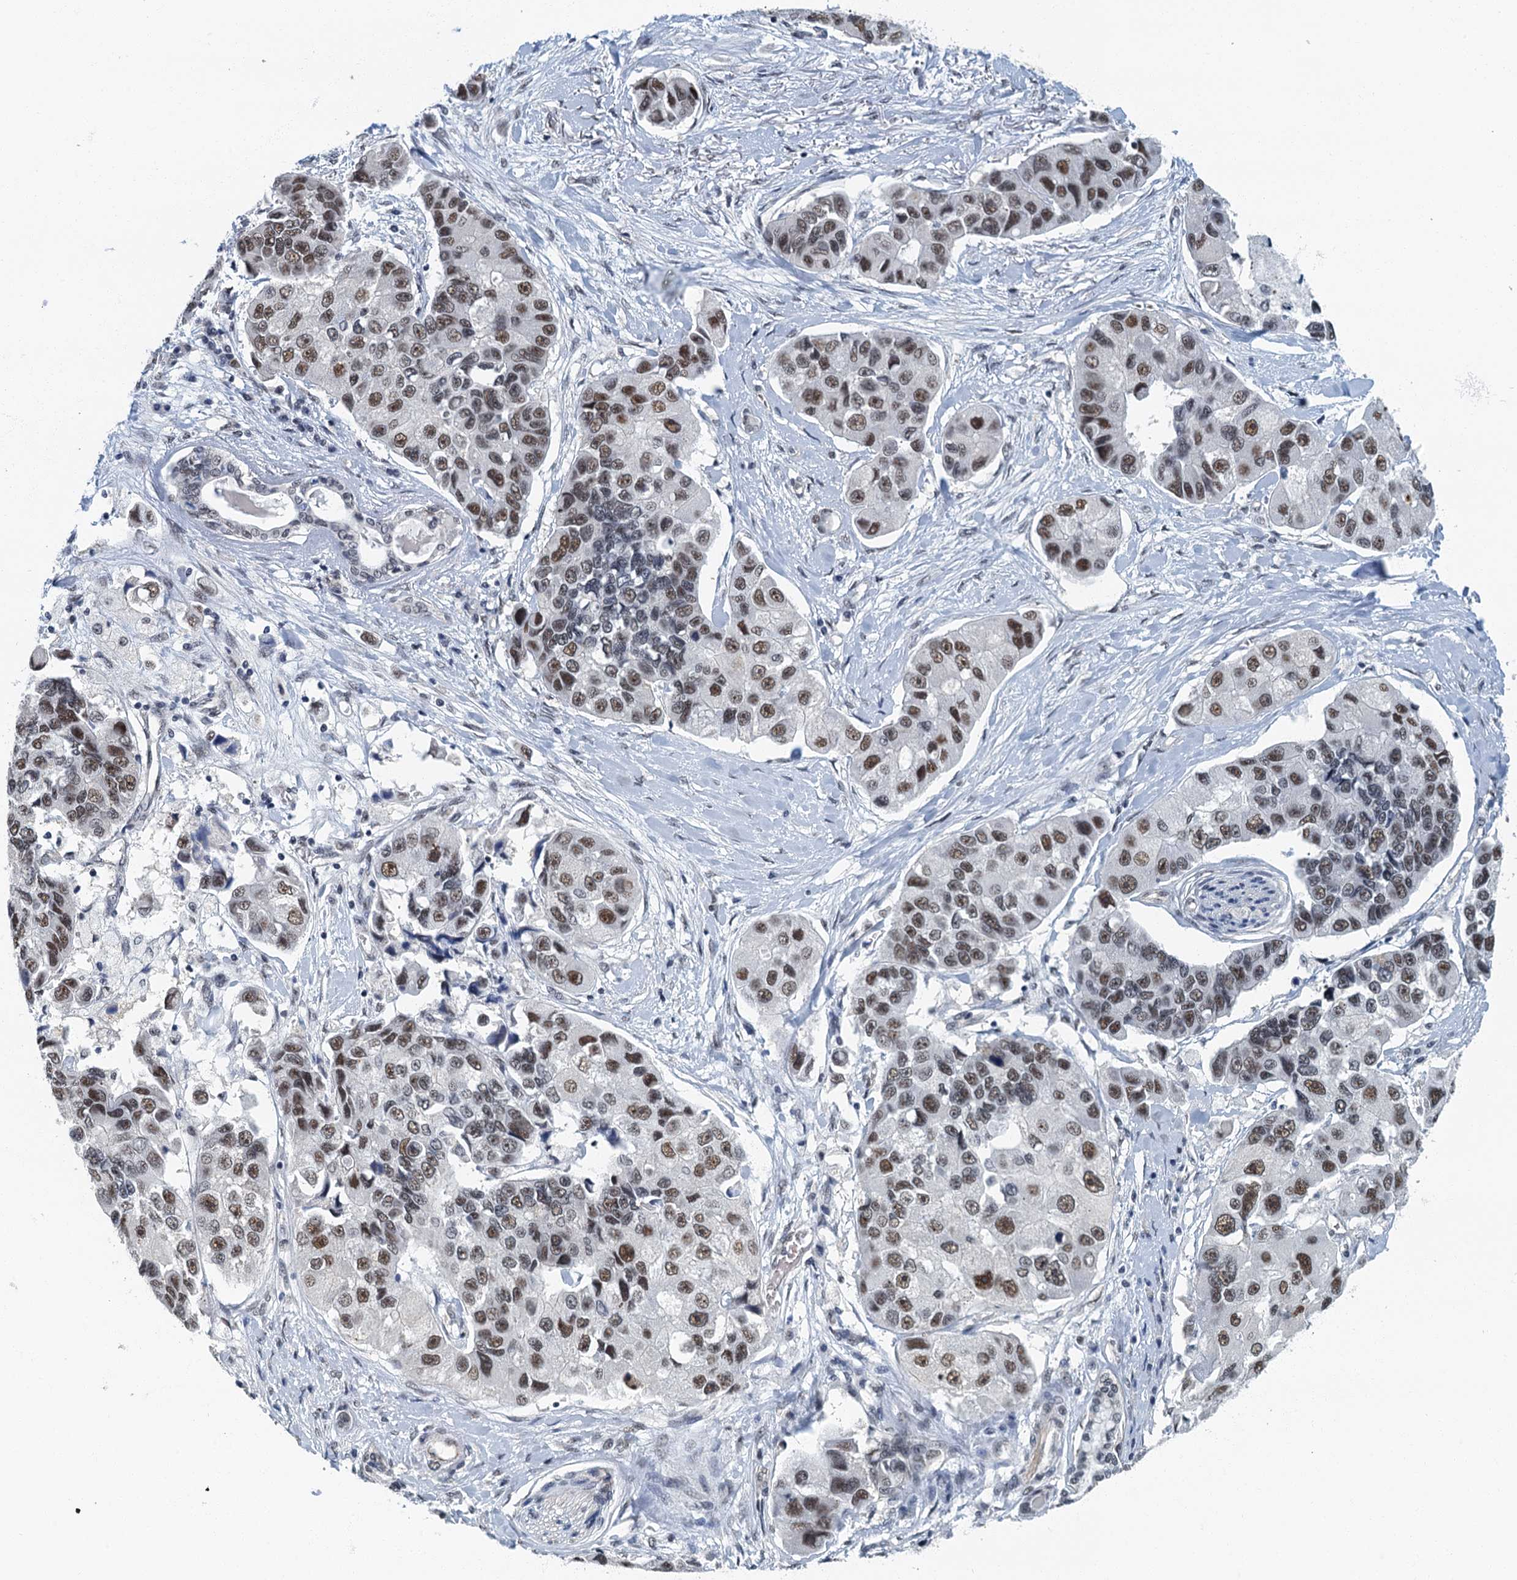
{"staining": {"intensity": "moderate", "quantity": ">75%", "location": "nuclear"}, "tissue": "lung cancer", "cell_type": "Tumor cells", "image_type": "cancer", "snomed": [{"axis": "morphology", "description": "Adenocarcinoma, NOS"}, {"axis": "topography", "description": "Lung"}], "caption": "Protein staining of lung cancer tissue exhibits moderate nuclear expression in about >75% of tumor cells.", "gene": "GADL1", "patient": {"sex": "female", "age": 54}}